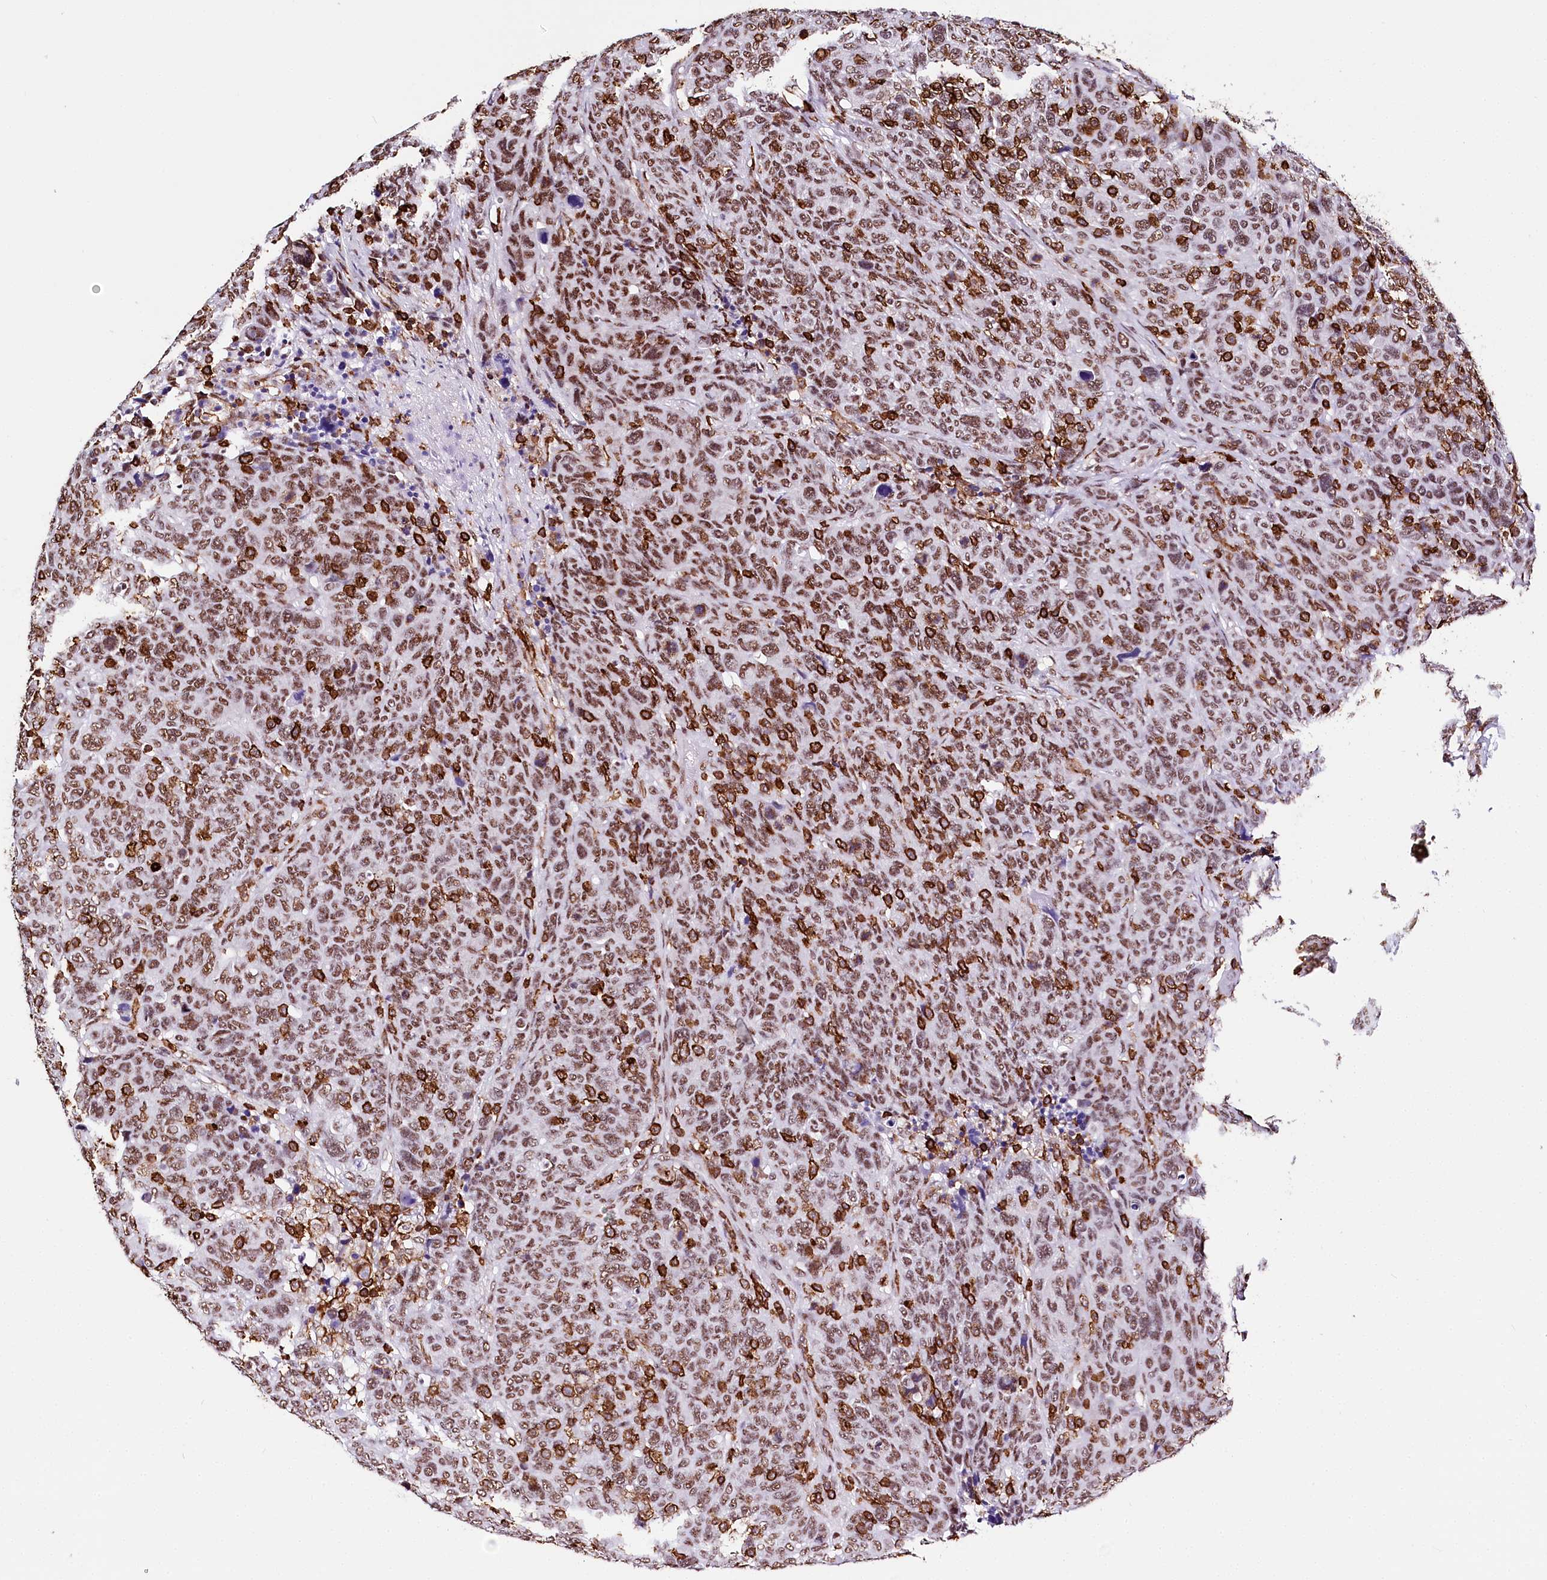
{"staining": {"intensity": "moderate", "quantity": ">75%", "location": "nuclear"}, "tissue": "breast cancer", "cell_type": "Tumor cells", "image_type": "cancer", "snomed": [{"axis": "morphology", "description": "Duct carcinoma"}, {"axis": "topography", "description": "Breast"}], "caption": "Moderate nuclear positivity is seen in about >75% of tumor cells in breast cancer. The staining is performed using DAB brown chromogen to label protein expression. The nuclei are counter-stained blue using hematoxylin.", "gene": "BARD1", "patient": {"sex": "female", "age": 37}}